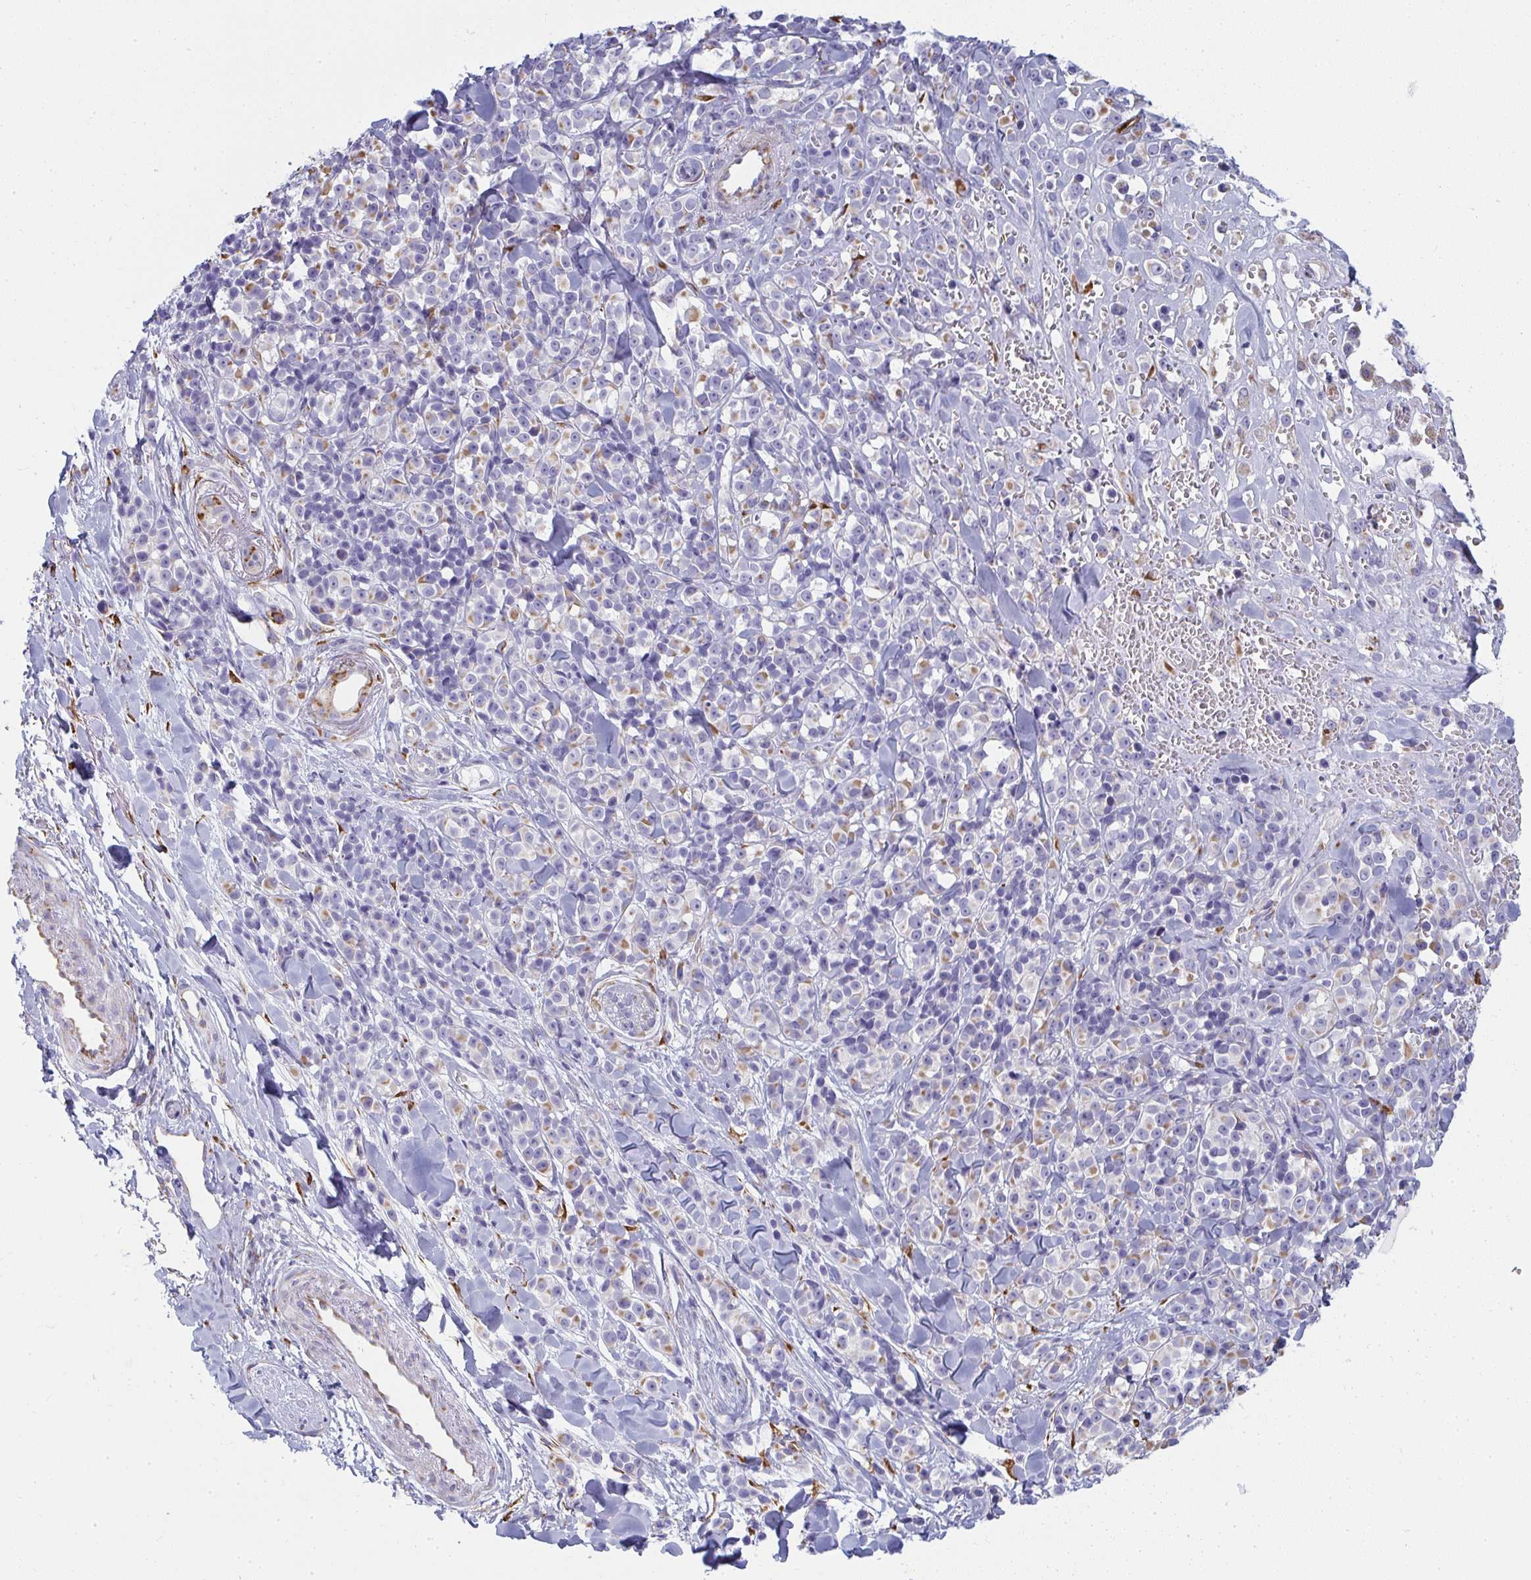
{"staining": {"intensity": "negative", "quantity": "none", "location": "none"}, "tissue": "melanoma", "cell_type": "Tumor cells", "image_type": "cancer", "snomed": [{"axis": "morphology", "description": "Malignant melanoma, NOS"}, {"axis": "topography", "description": "Skin"}], "caption": "Immunohistochemistry (IHC) of human melanoma reveals no positivity in tumor cells.", "gene": "SHROOM1", "patient": {"sex": "male", "age": 85}}